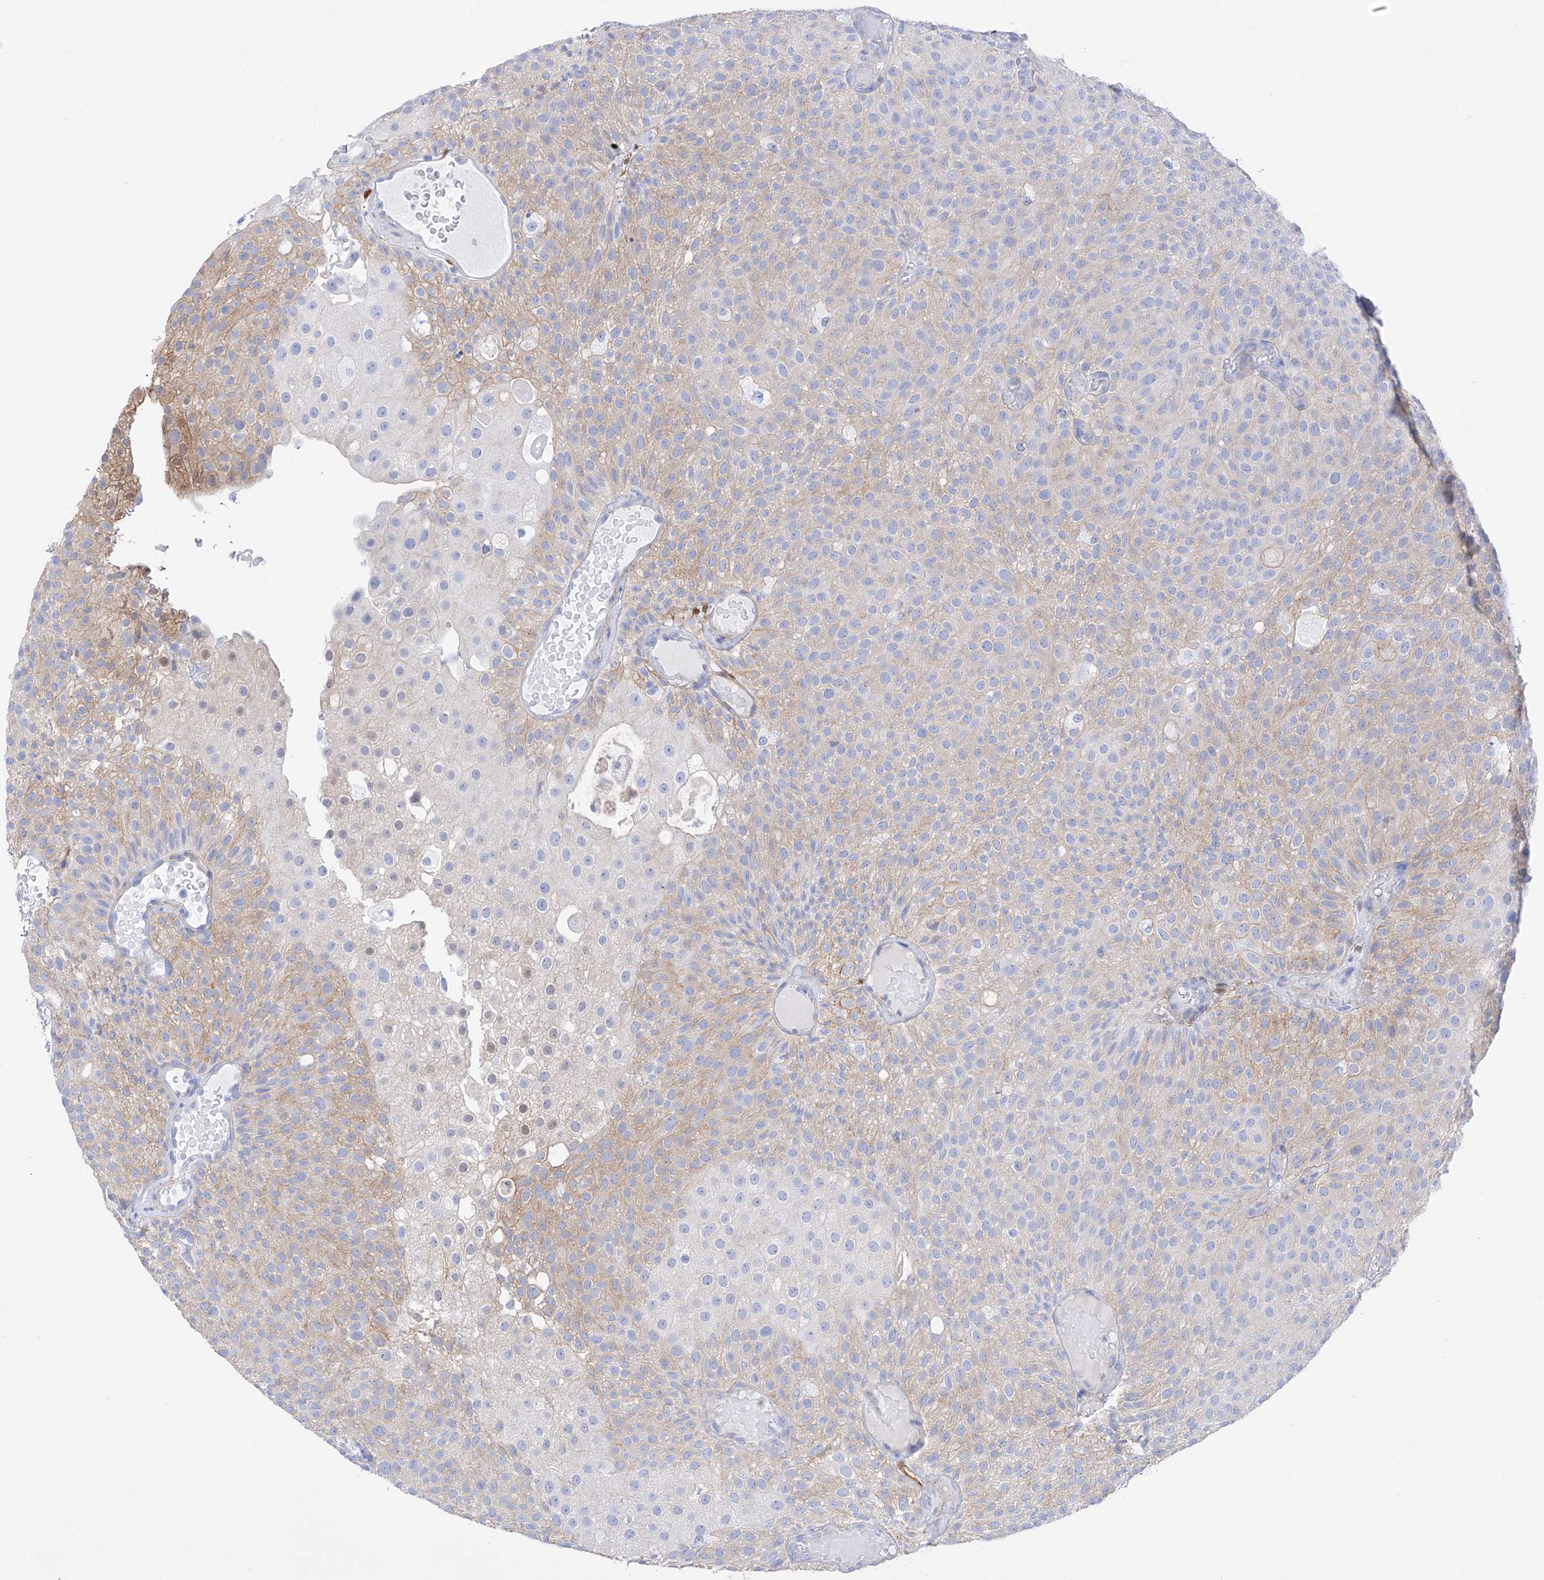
{"staining": {"intensity": "moderate", "quantity": "<25%", "location": "cytoplasmic/membranous"}, "tissue": "urothelial cancer", "cell_type": "Tumor cells", "image_type": "cancer", "snomed": [{"axis": "morphology", "description": "Urothelial carcinoma, Low grade"}, {"axis": "topography", "description": "Urinary bladder"}], "caption": "Urothelial cancer was stained to show a protein in brown. There is low levels of moderate cytoplasmic/membranous expression in approximately <25% of tumor cells. The staining is performed using DAB (3,3'-diaminobenzidine) brown chromogen to label protein expression. The nuclei are counter-stained blue using hematoxylin.", "gene": "TRPC7", "patient": {"sex": "male", "age": 78}}